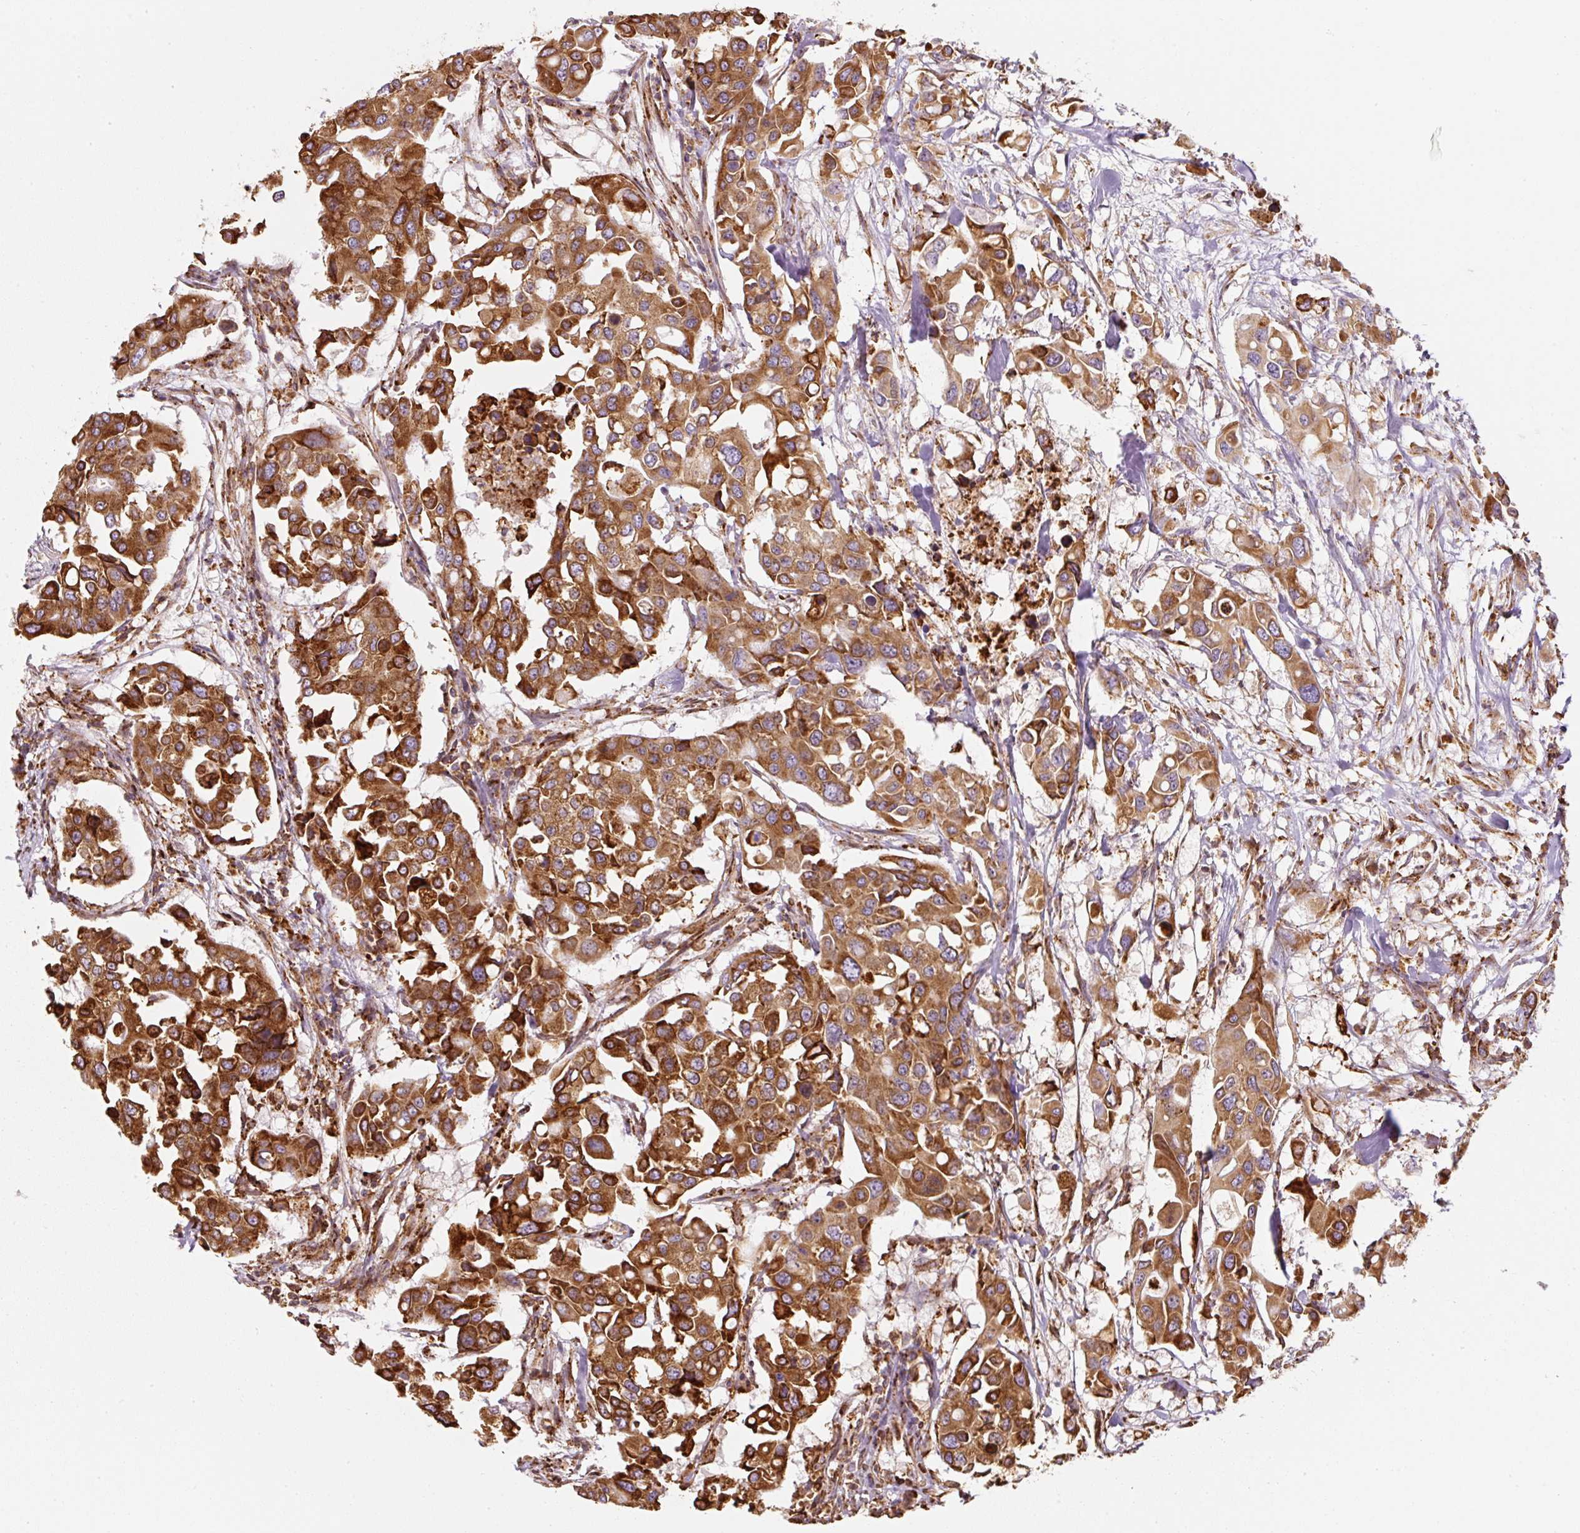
{"staining": {"intensity": "strong", "quantity": ">75%", "location": "cytoplasmic/membranous"}, "tissue": "colorectal cancer", "cell_type": "Tumor cells", "image_type": "cancer", "snomed": [{"axis": "morphology", "description": "Adenocarcinoma, NOS"}, {"axis": "topography", "description": "Colon"}], "caption": "High-power microscopy captured an immunohistochemistry photomicrograph of colorectal adenocarcinoma, revealing strong cytoplasmic/membranous positivity in about >75% of tumor cells.", "gene": "PRKCSH", "patient": {"sex": "male", "age": 77}}